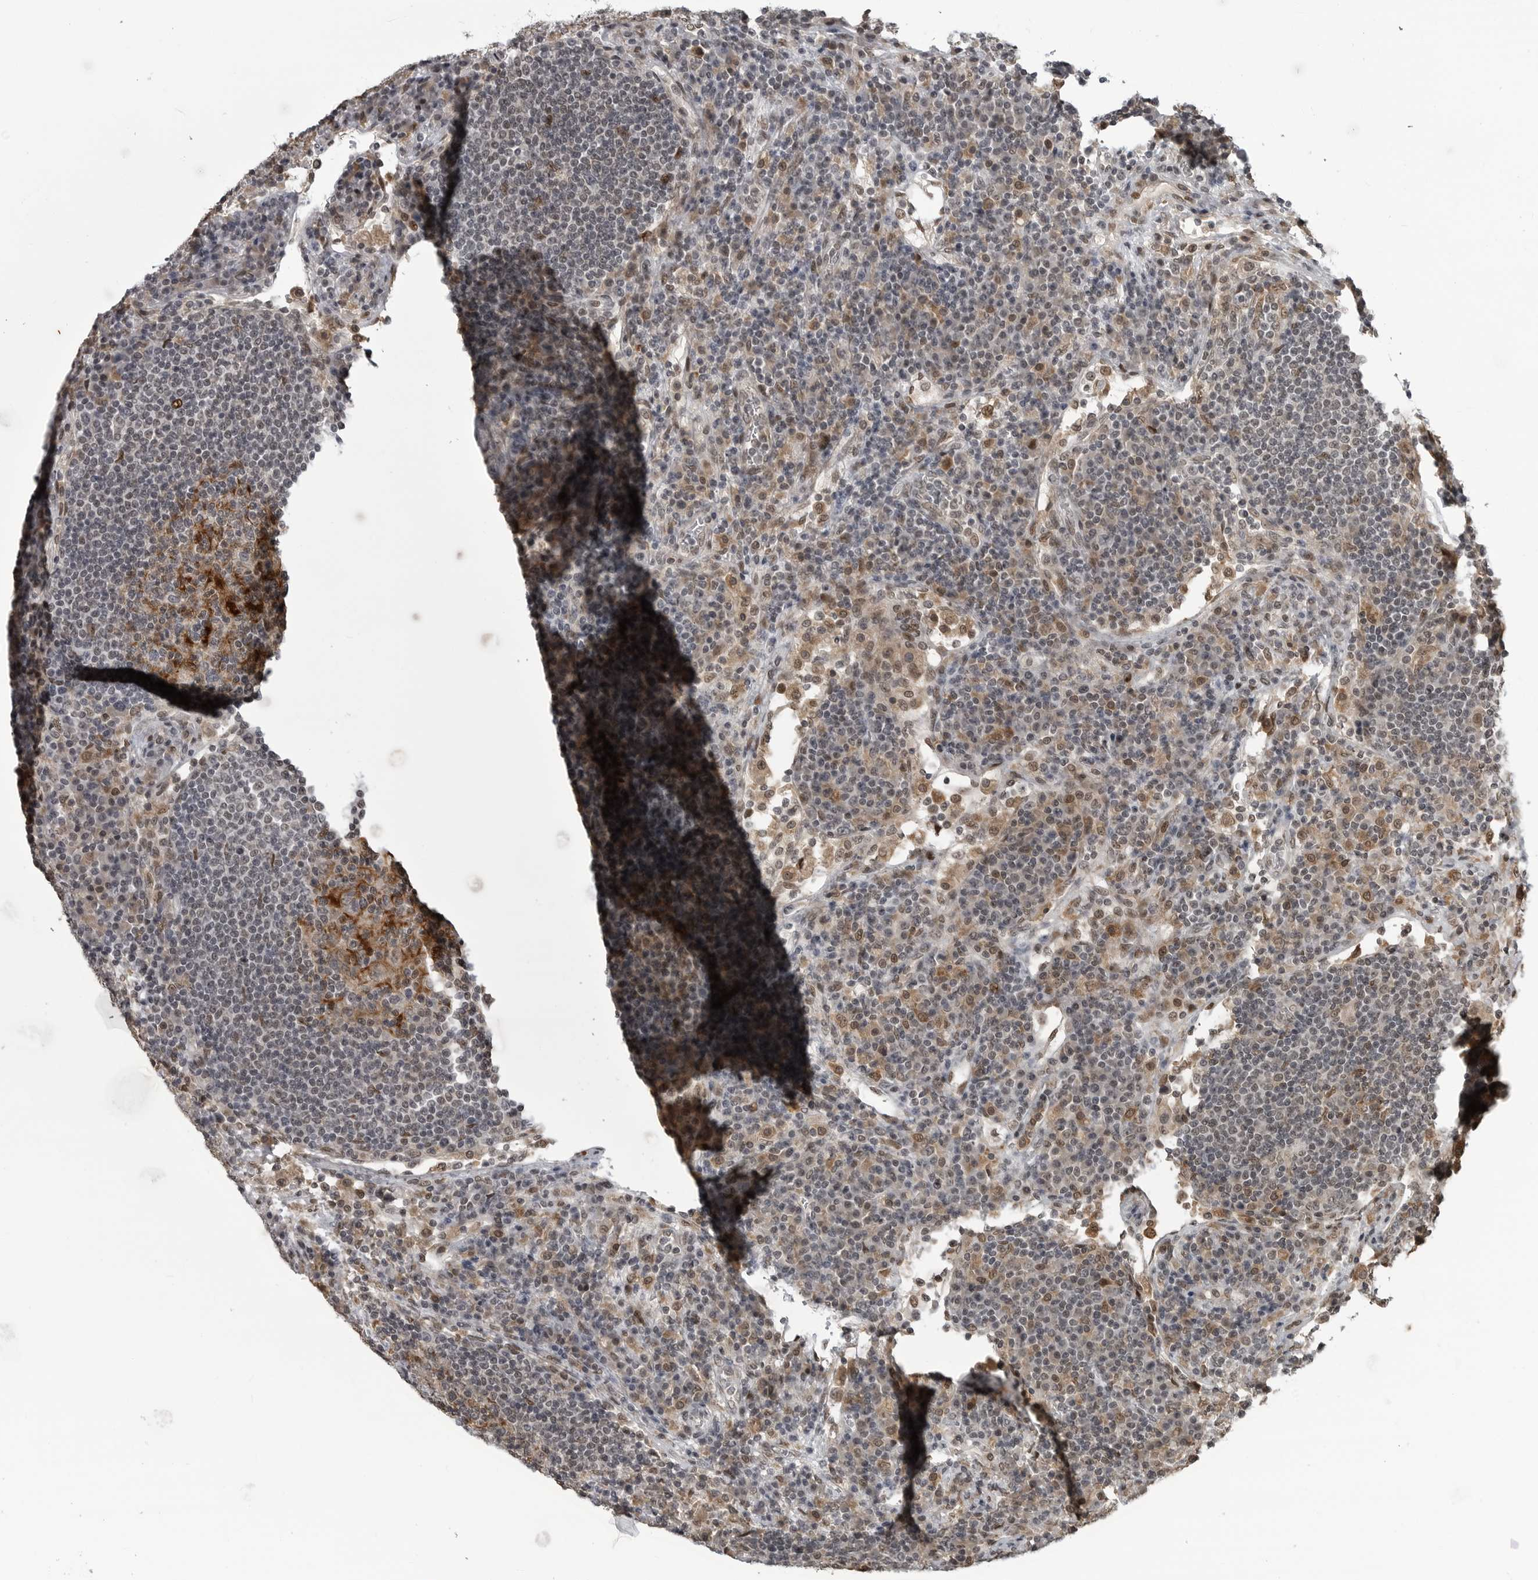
{"staining": {"intensity": "weak", "quantity": "<25%", "location": "nuclear"}, "tissue": "lymph node", "cell_type": "Germinal center cells", "image_type": "normal", "snomed": [{"axis": "morphology", "description": "Normal tissue, NOS"}, {"axis": "topography", "description": "Lymph node"}], "caption": "This is an immunohistochemistry (IHC) photomicrograph of benign lymph node. There is no positivity in germinal center cells.", "gene": "C8orf58", "patient": {"sex": "female", "age": 53}}